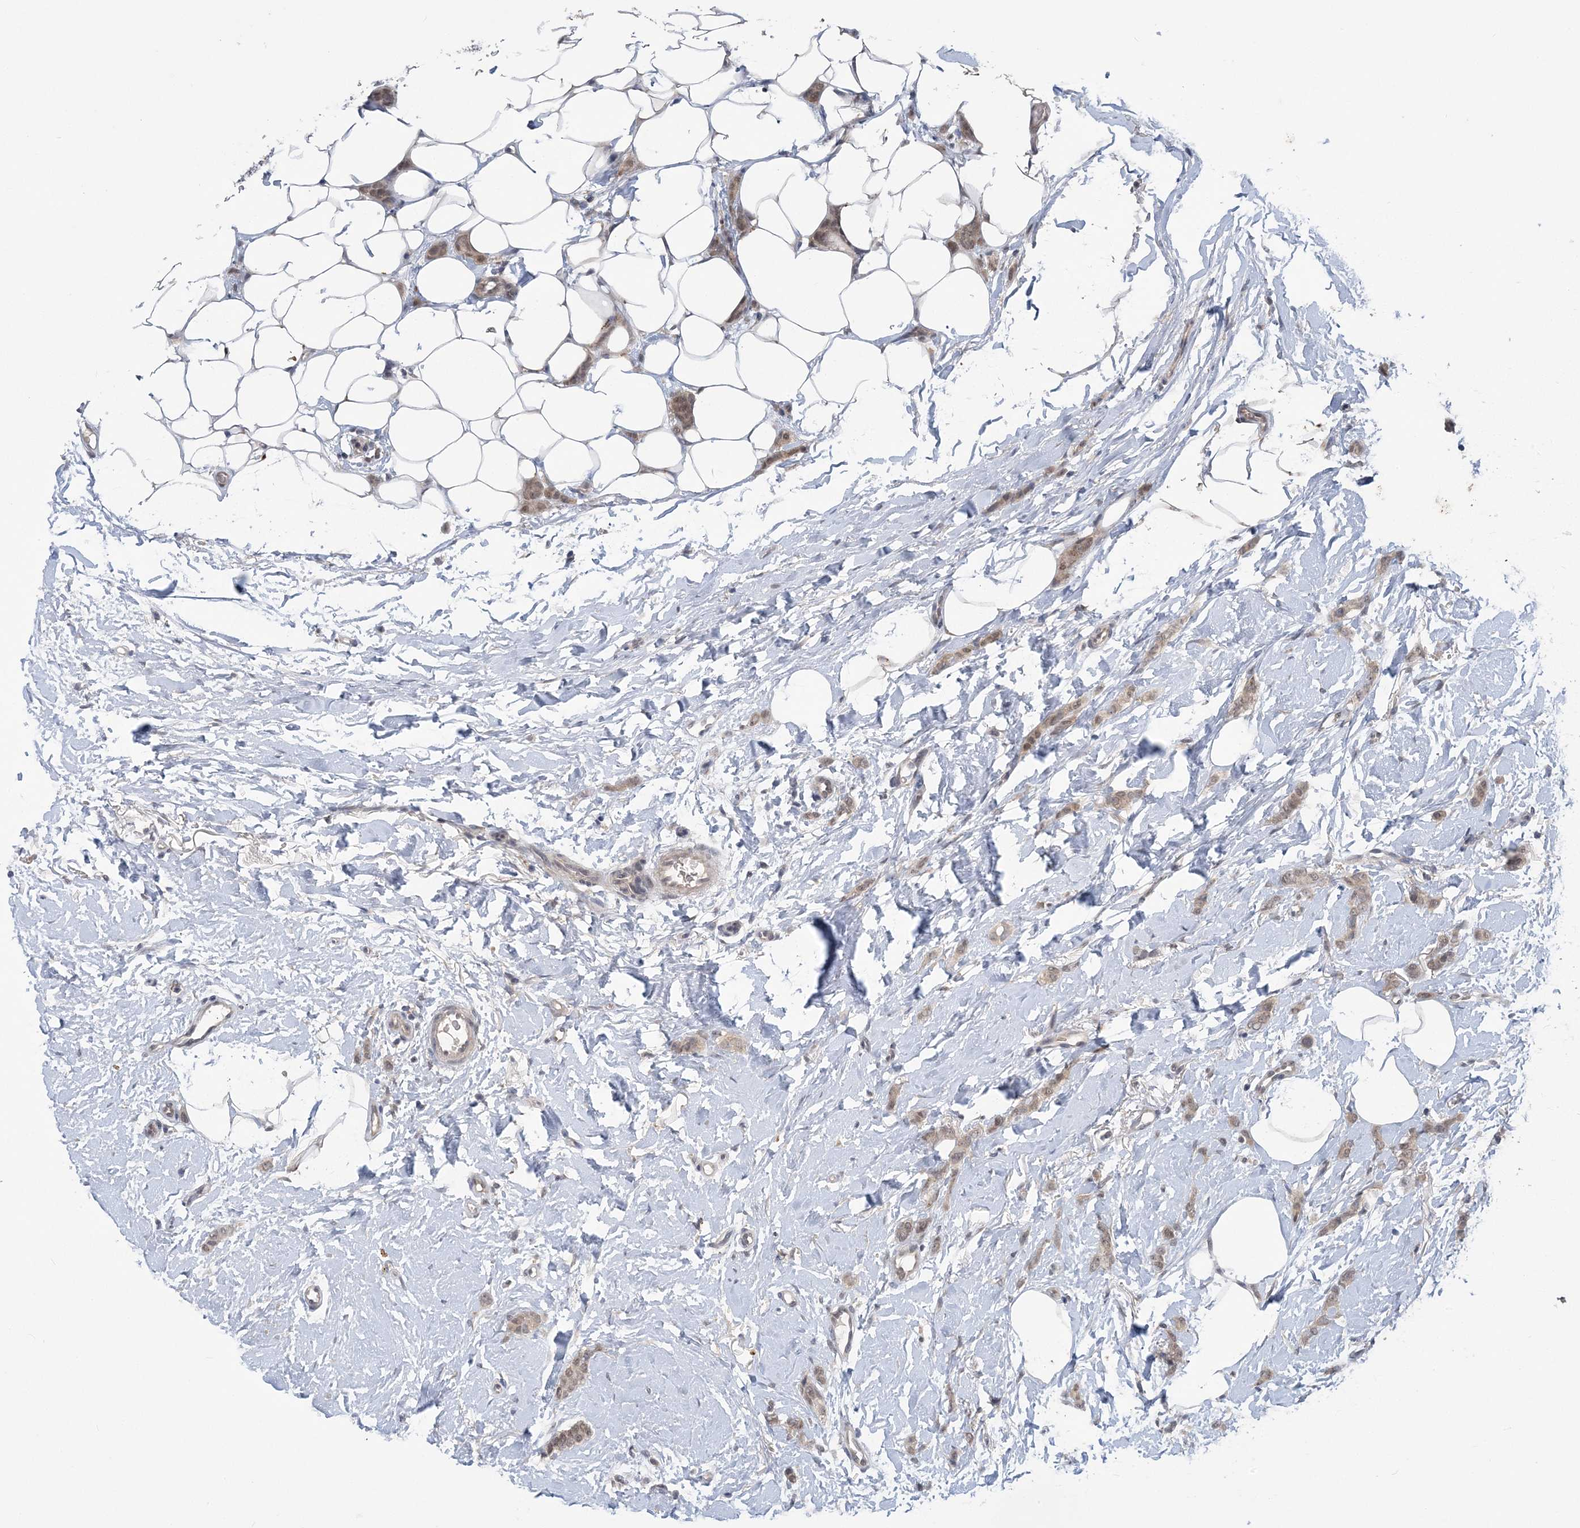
{"staining": {"intensity": "moderate", "quantity": ">75%", "location": "nuclear"}, "tissue": "breast cancer", "cell_type": "Tumor cells", "image_type": "cancer", "snomed": [{"axis": "morphology", "description": "Lobular carcinoma"}, {"axis": "topography", "description": "Skin"}, {"axis": "topography", "description": "Breast"}], "caption": "DAB (3,3'-diaminobenzidine) immunohistochemical staining of breast cancer displays moderate nuclear protein expression in approximately >75% of tumor cells.", "gene": "ZBTB7A", "patient": {"sex": "female", "age": 46}}